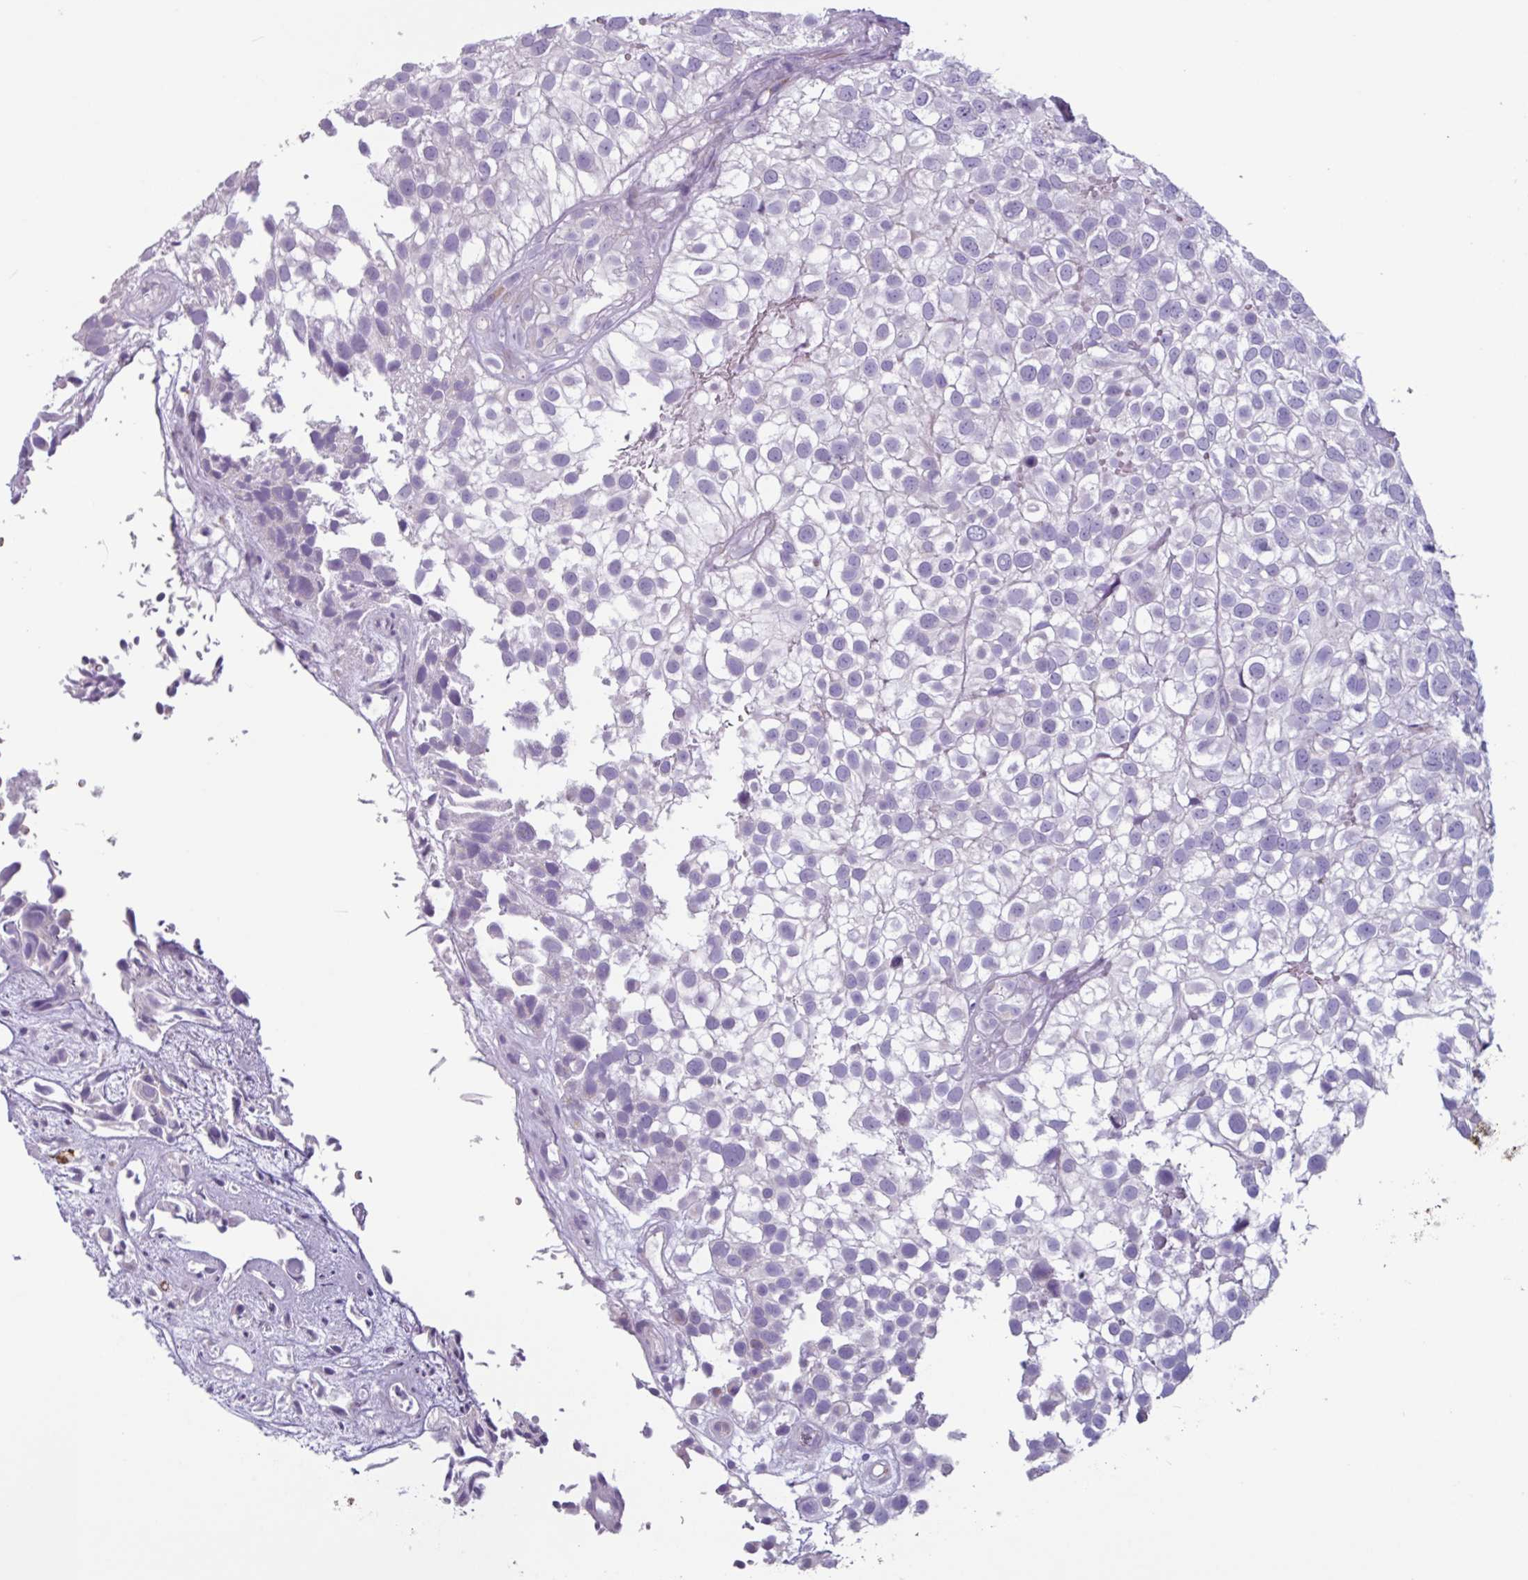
{"staining": {"intensity": "negative", "quantity": "none", "location": "none"}, "tissue": "urothelial cancer", "cell_type": "Tumor cells", "image_type": "cancer", "snomed": [{"axis": "morphology", "description": "Urothelial carcinoma, High grade"}, {"axis": "topography", "description": "Urinary bladder"}], "caption": "Immunohistochemical staining of human urothelial cancer demonstrates no significant staining in tumor cells.", "gene": "ADGRE1", "patient": {"sex": "male", "age": 56}}